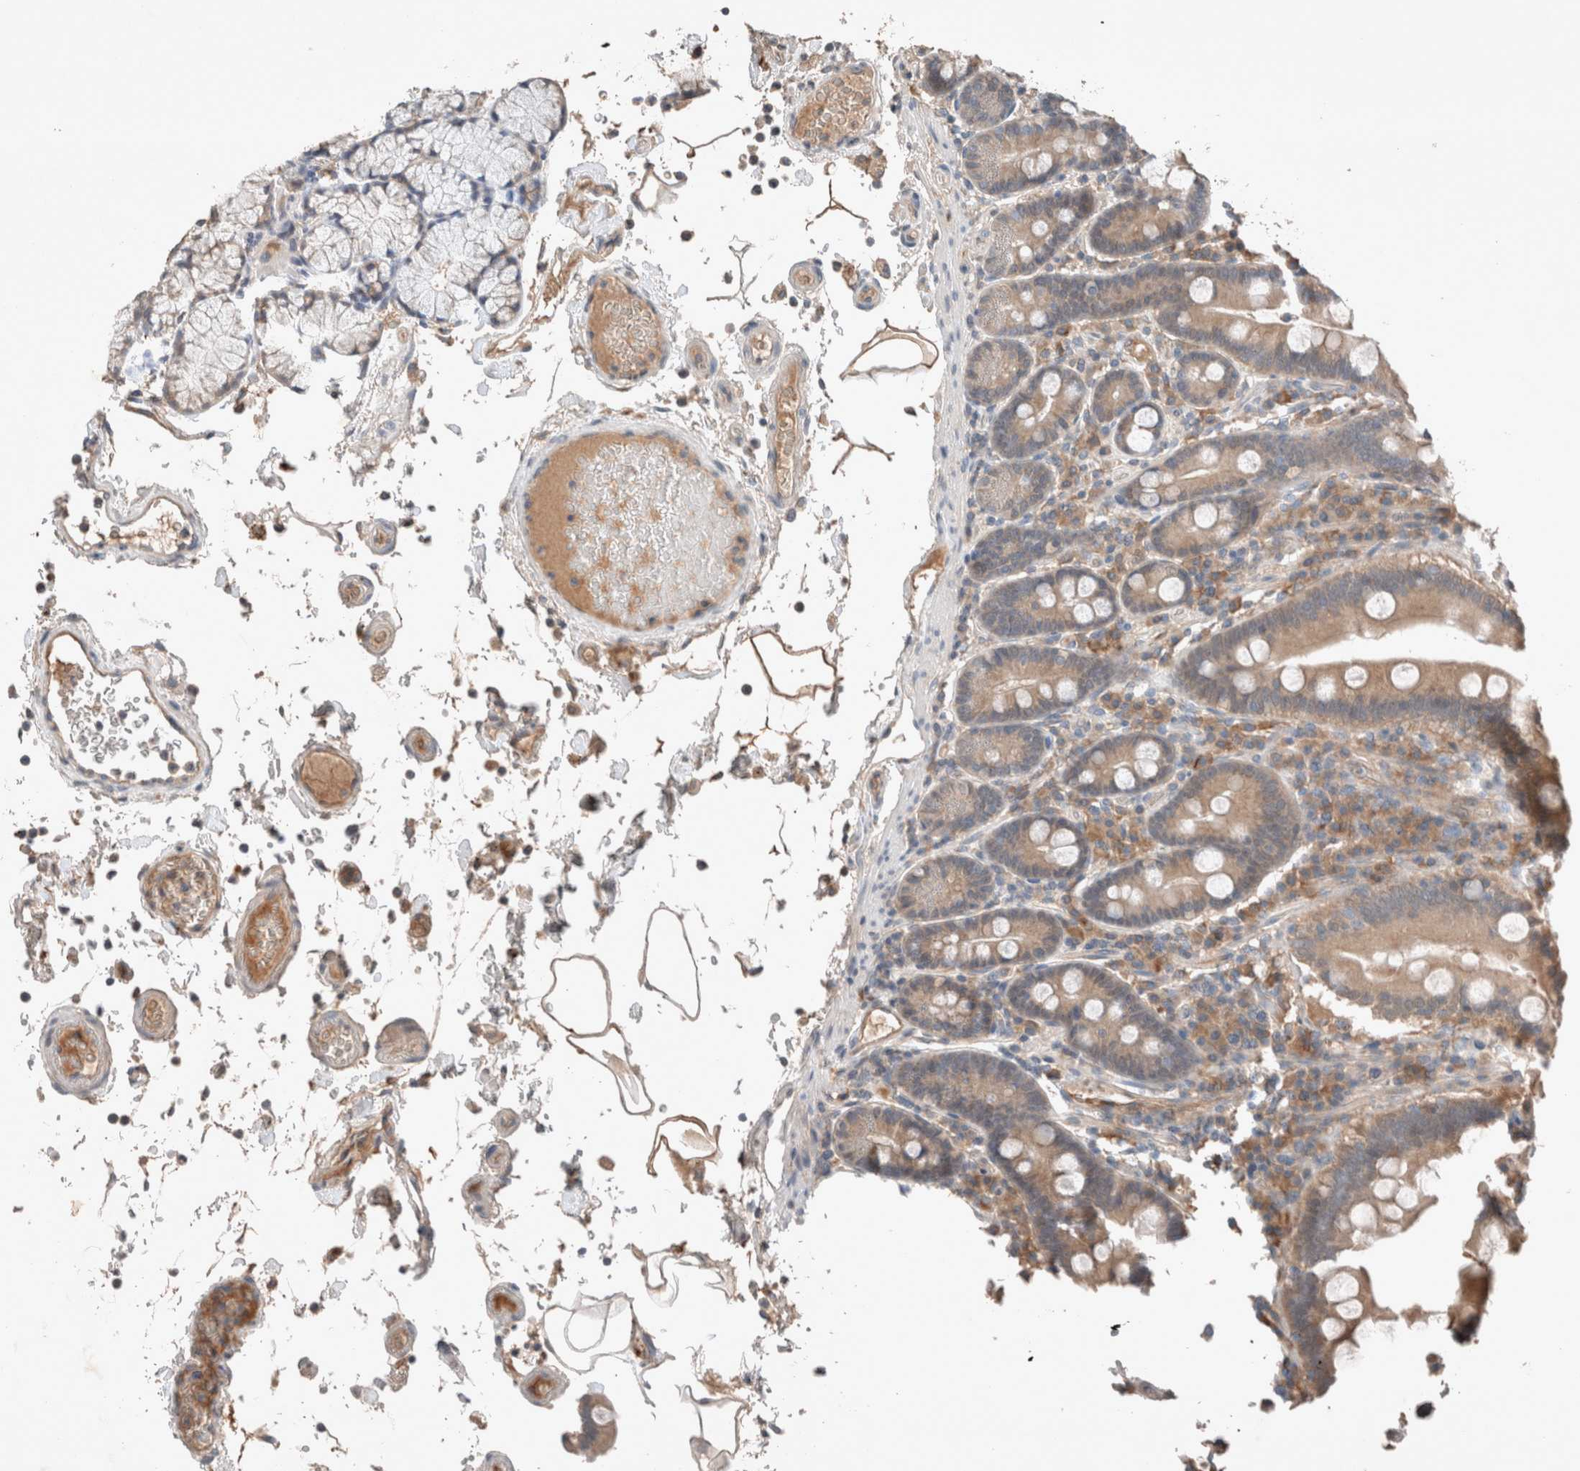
{"staining": {"intensity": "weak", "quantity": ">75%", "location": "cytoplasmic/membranous"}, "tissue": "duodenum", "cell_type": "Glandular cells", "image_type": "normal", "snomed": [{"axis": "morphology", "description": "Normal tissue, NOS"}, {"axis": "topography", "description": "Small intestine, NOS"}], "caption": "Immunohistochemical staining of unremarkable duodenum displays >75% levels of weak cytoplasmic/membranous protein positivity in about >75% of glandular cells. (IHC, brightfield microscopy, high magnification).", "gene": "UGCG", "patient": {"sex": "female", "age": 71}}